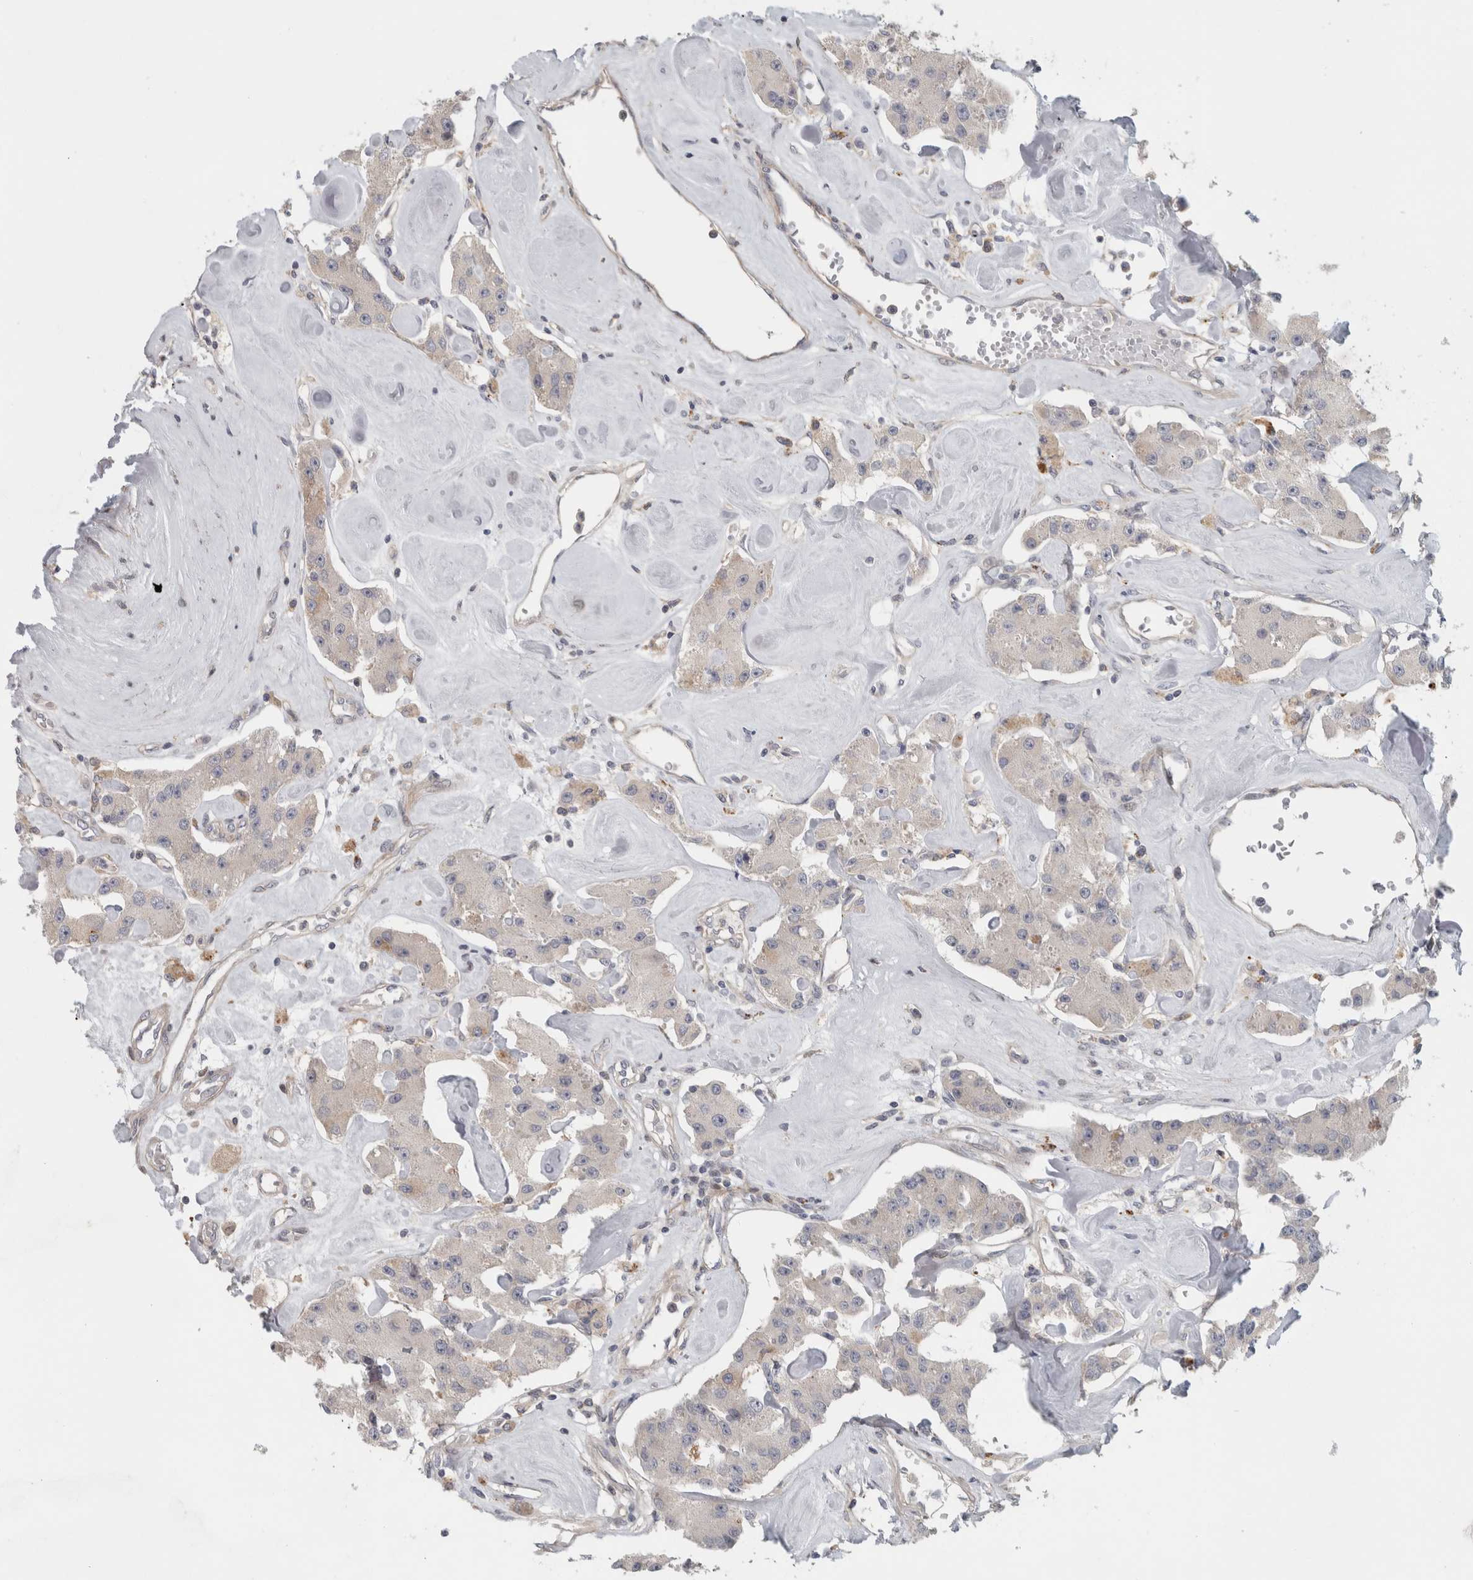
{"staining": {"intensity": "weak", "quantity": "<25%", "location": "cytoplasmic/membranous"}, "tissue": "carcinoid", "cell_type": "Tumor cells", "image_type": "cancer", "snomed": [{"axis": "morphology", "description": "Carcinoid, malignant, NOS"}, {"axis": "topography", "description": "Pancreas"}], "caption": "Immunohistochemical staining of human malignant carcinoid displays no significant expression in tumor cells. Brightfield microscopy of IHC stained with DAB (brown) and hematoxylin (blue), captured at high magnification.", "gene": "ZNF804B", "patient": {"sex": "male", "age": 41}}